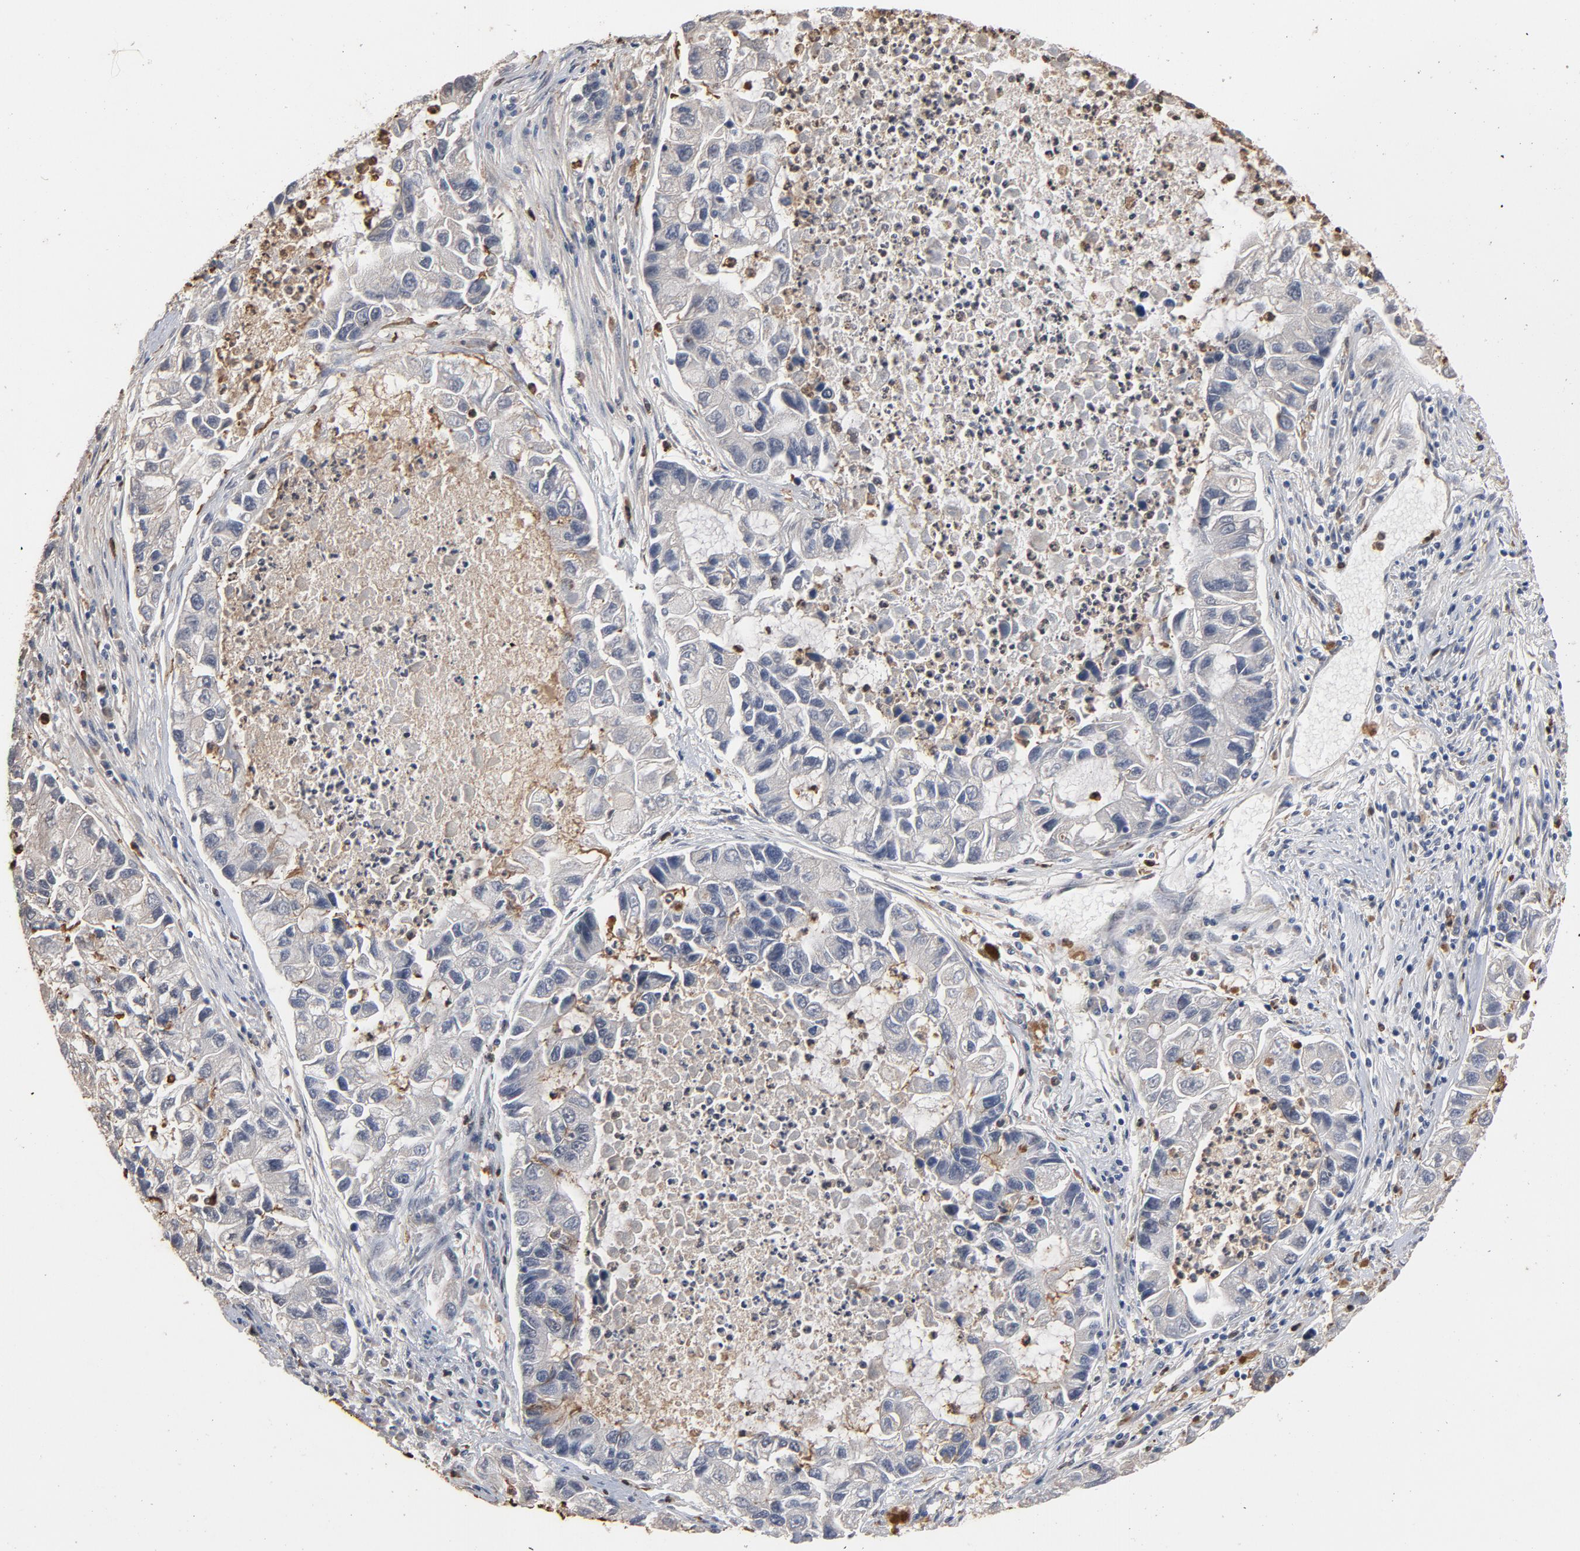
{"staining": {"intensity": "negative", "quantity": "none", "location": "none"}, "tissue": "lung cancer", "cell_type": "Tumor cells", "image_type": "cancer", "snomed": [{"axis": "morphology", "description": "Adenocarcinoma, NOS"}, {"axis": "topography", "description": "Lung"}], "caption": "Human adenocarcinoma (lung) stained for a protein using immunohistochemistry (IHC) exhibits no expression in tumor cells.", "gene": "RTL5", "patient": {"sex": "female", "age": 51}}